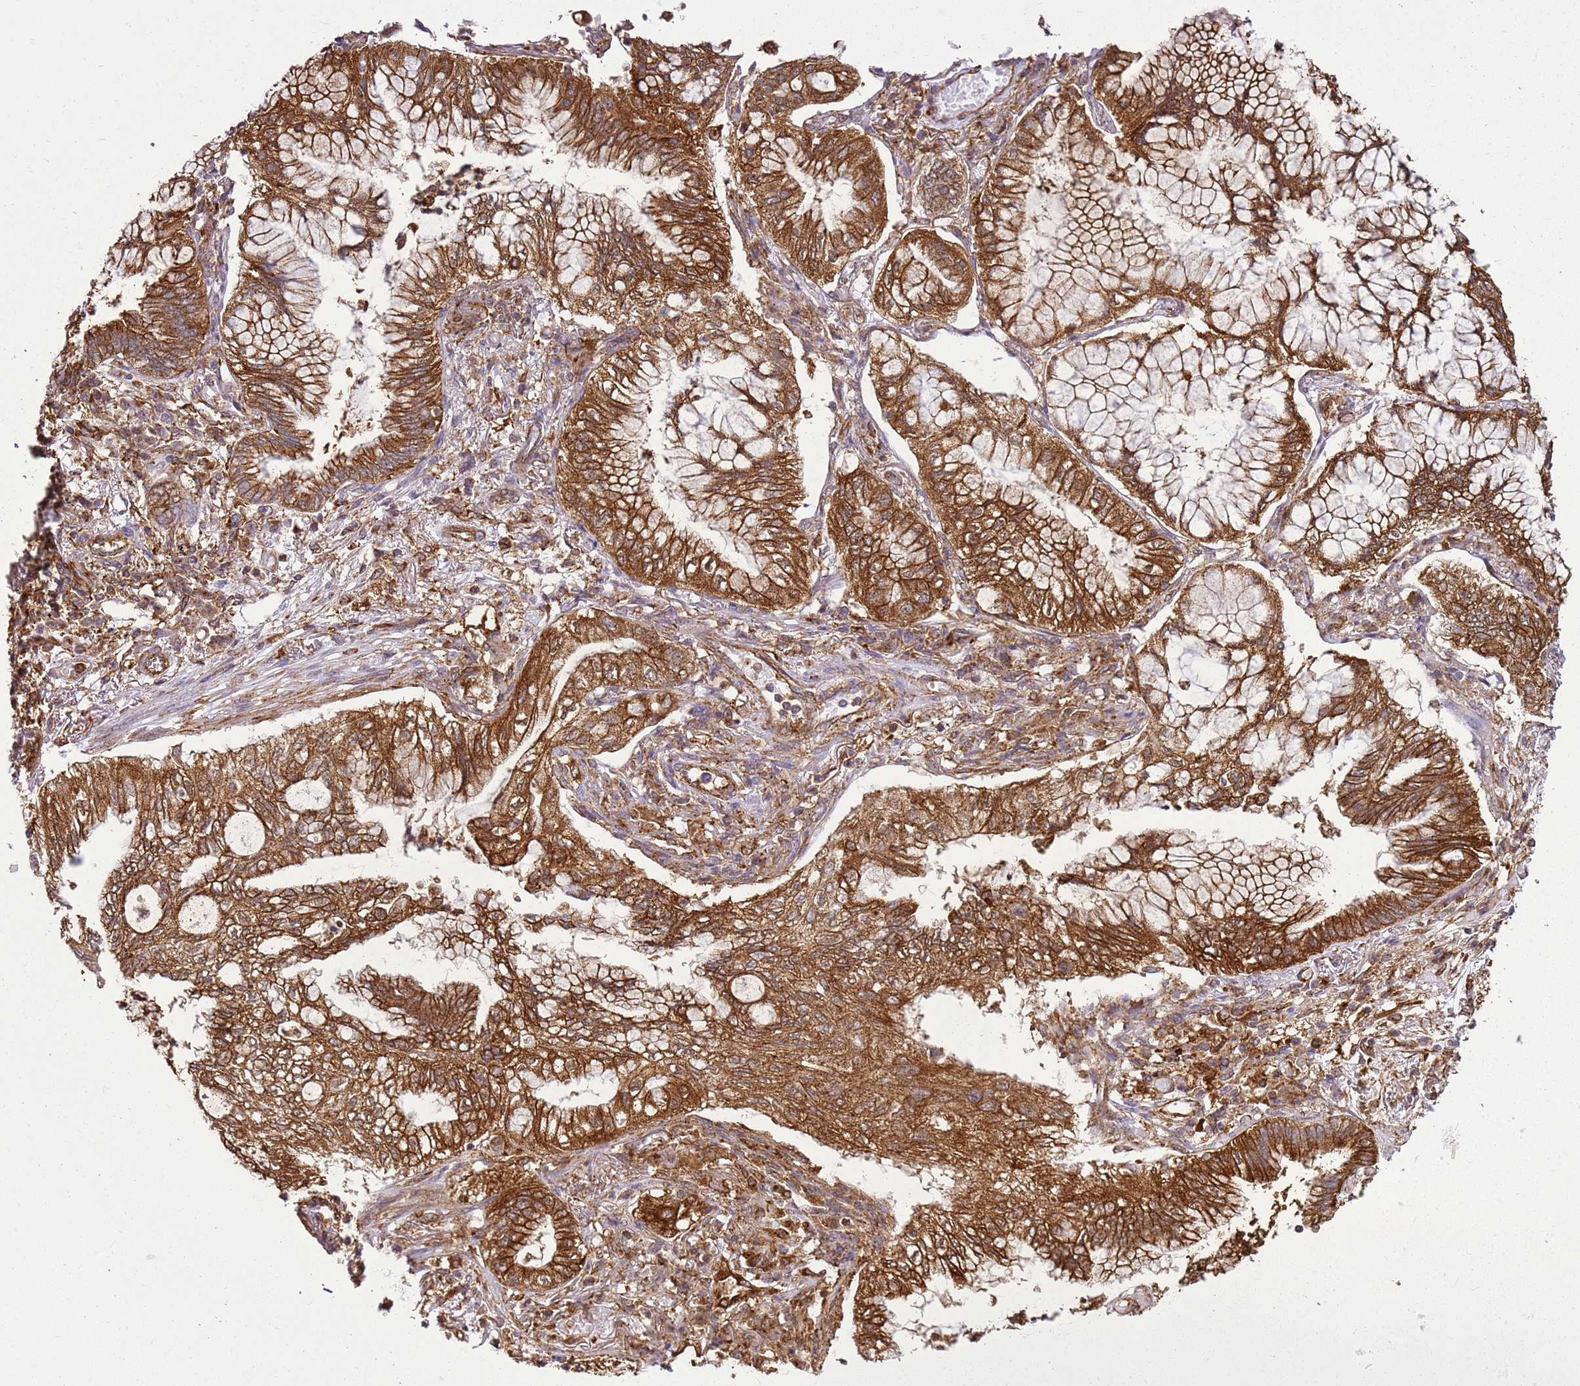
{"staining": {"intensity": "strong", "quantity": ">75%", "location": "cytoplasmic/membranous"}, "tissue": "lung cancer", "cell_type": "Tumor cells", "image_type": "cancer", "snomed": [{"axis": "morphology", "description": "Adenocarcinoma, NOS"}, {"axis": "topography", "description": "Lung"}], "caption": "IHC photomicrograph of neoplastic tissue: human lung cancer stained using immunohistochemistry demonstrates high levels of strong protein expression localized specifically in the cytoplasmic/membranous of tumor cells, appearing as a cytoplasmic/membranous brown color.", "gene": "GABRE", "patient": {"sex": "female", "age": 70}}